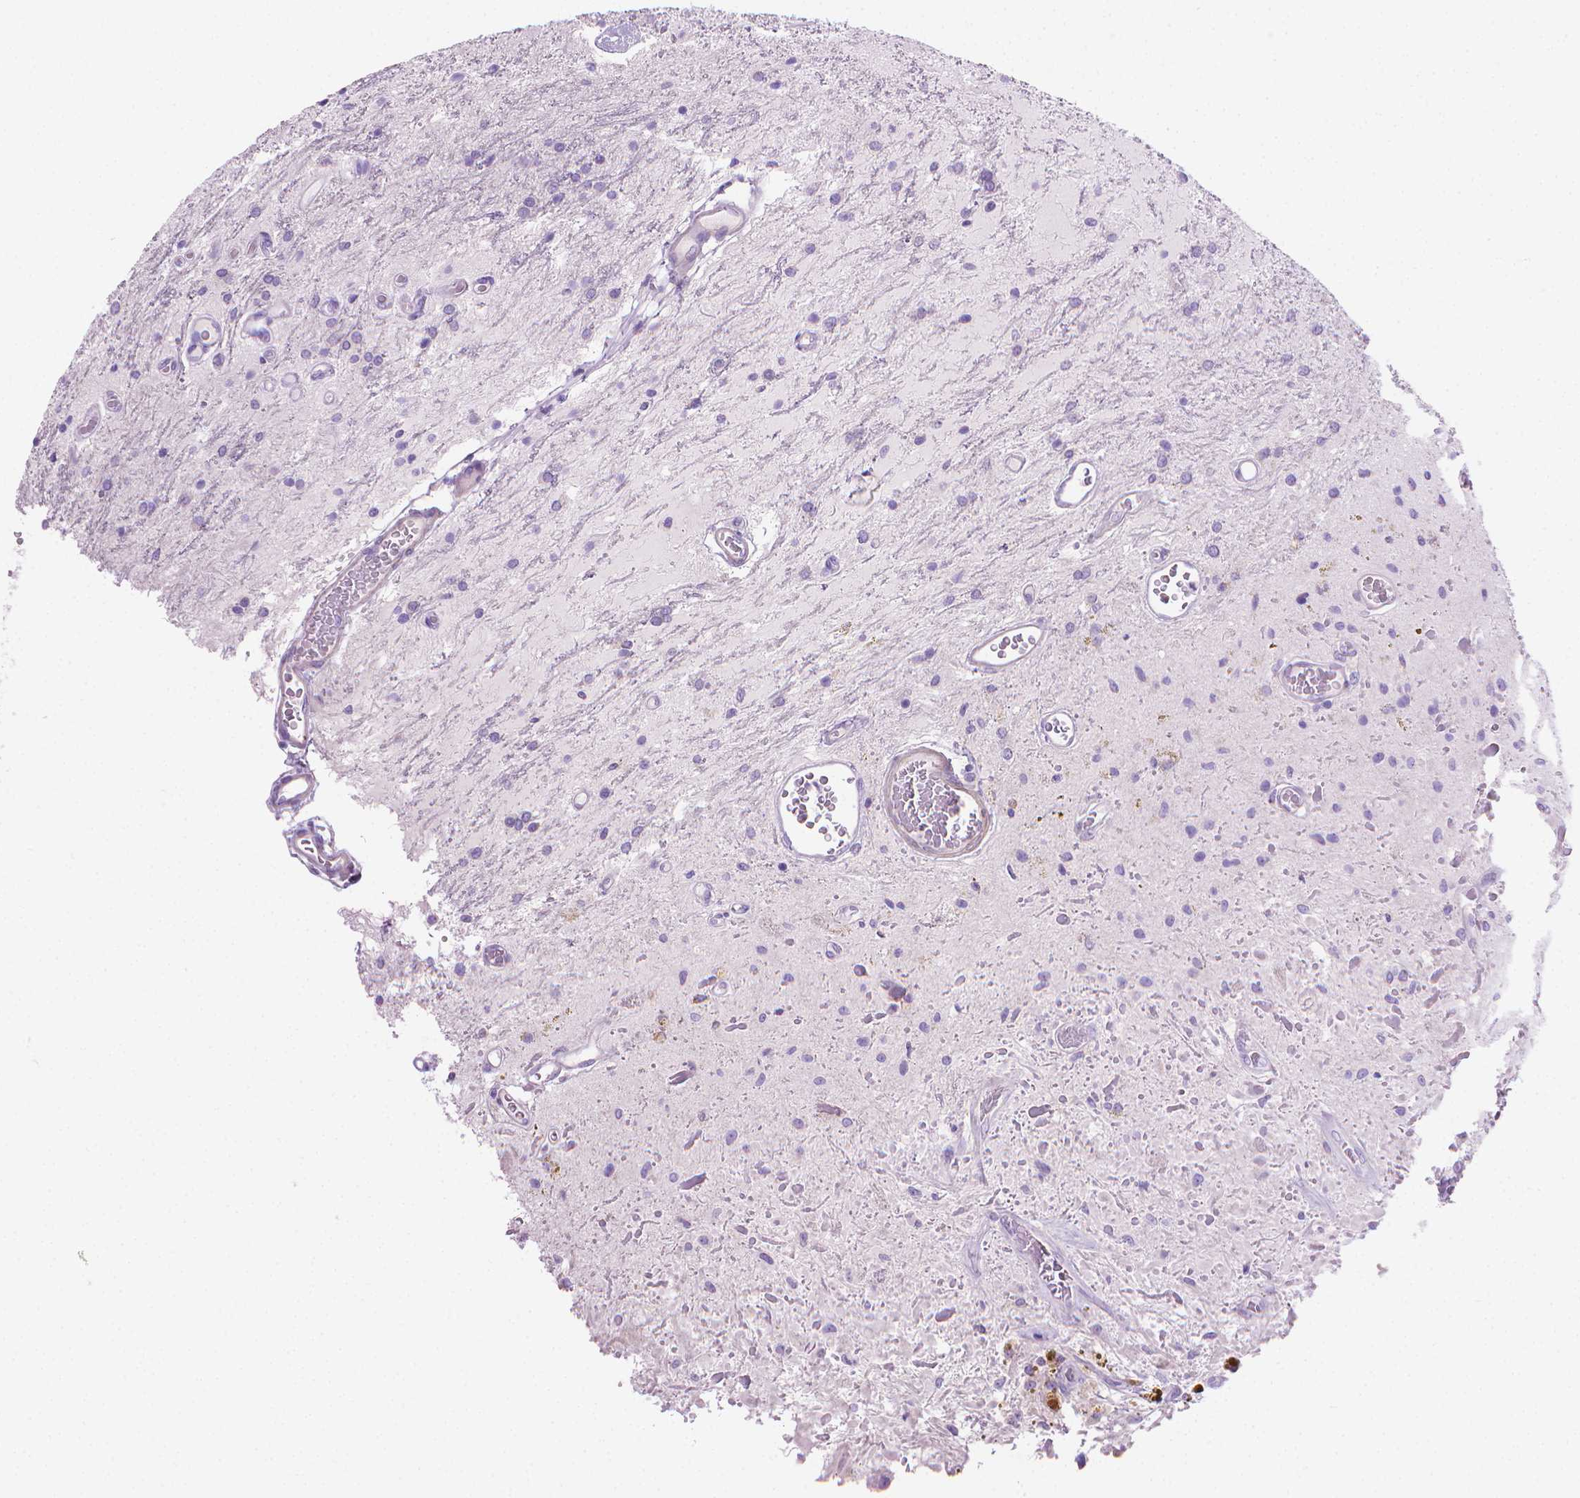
{"staining": {"intensity": "negative", "quantity": "none", "location": "none"}, "tissue": "glioma", "cell_type": "Tumor cells", "image_type": "cancer", "snomed": [{"axis": "morphology", "description": "Glioma, malignant, Low grade"}, {"axis": "topography", "description": "Cerebellum"}], "caption": "Immunohistochemistry (IHC) histopathology image of glioma stained for a protein (brown), which shows no staining in tumor cells.", "gene": "FASN", "patient": {"sex": "female", "age": 14}}